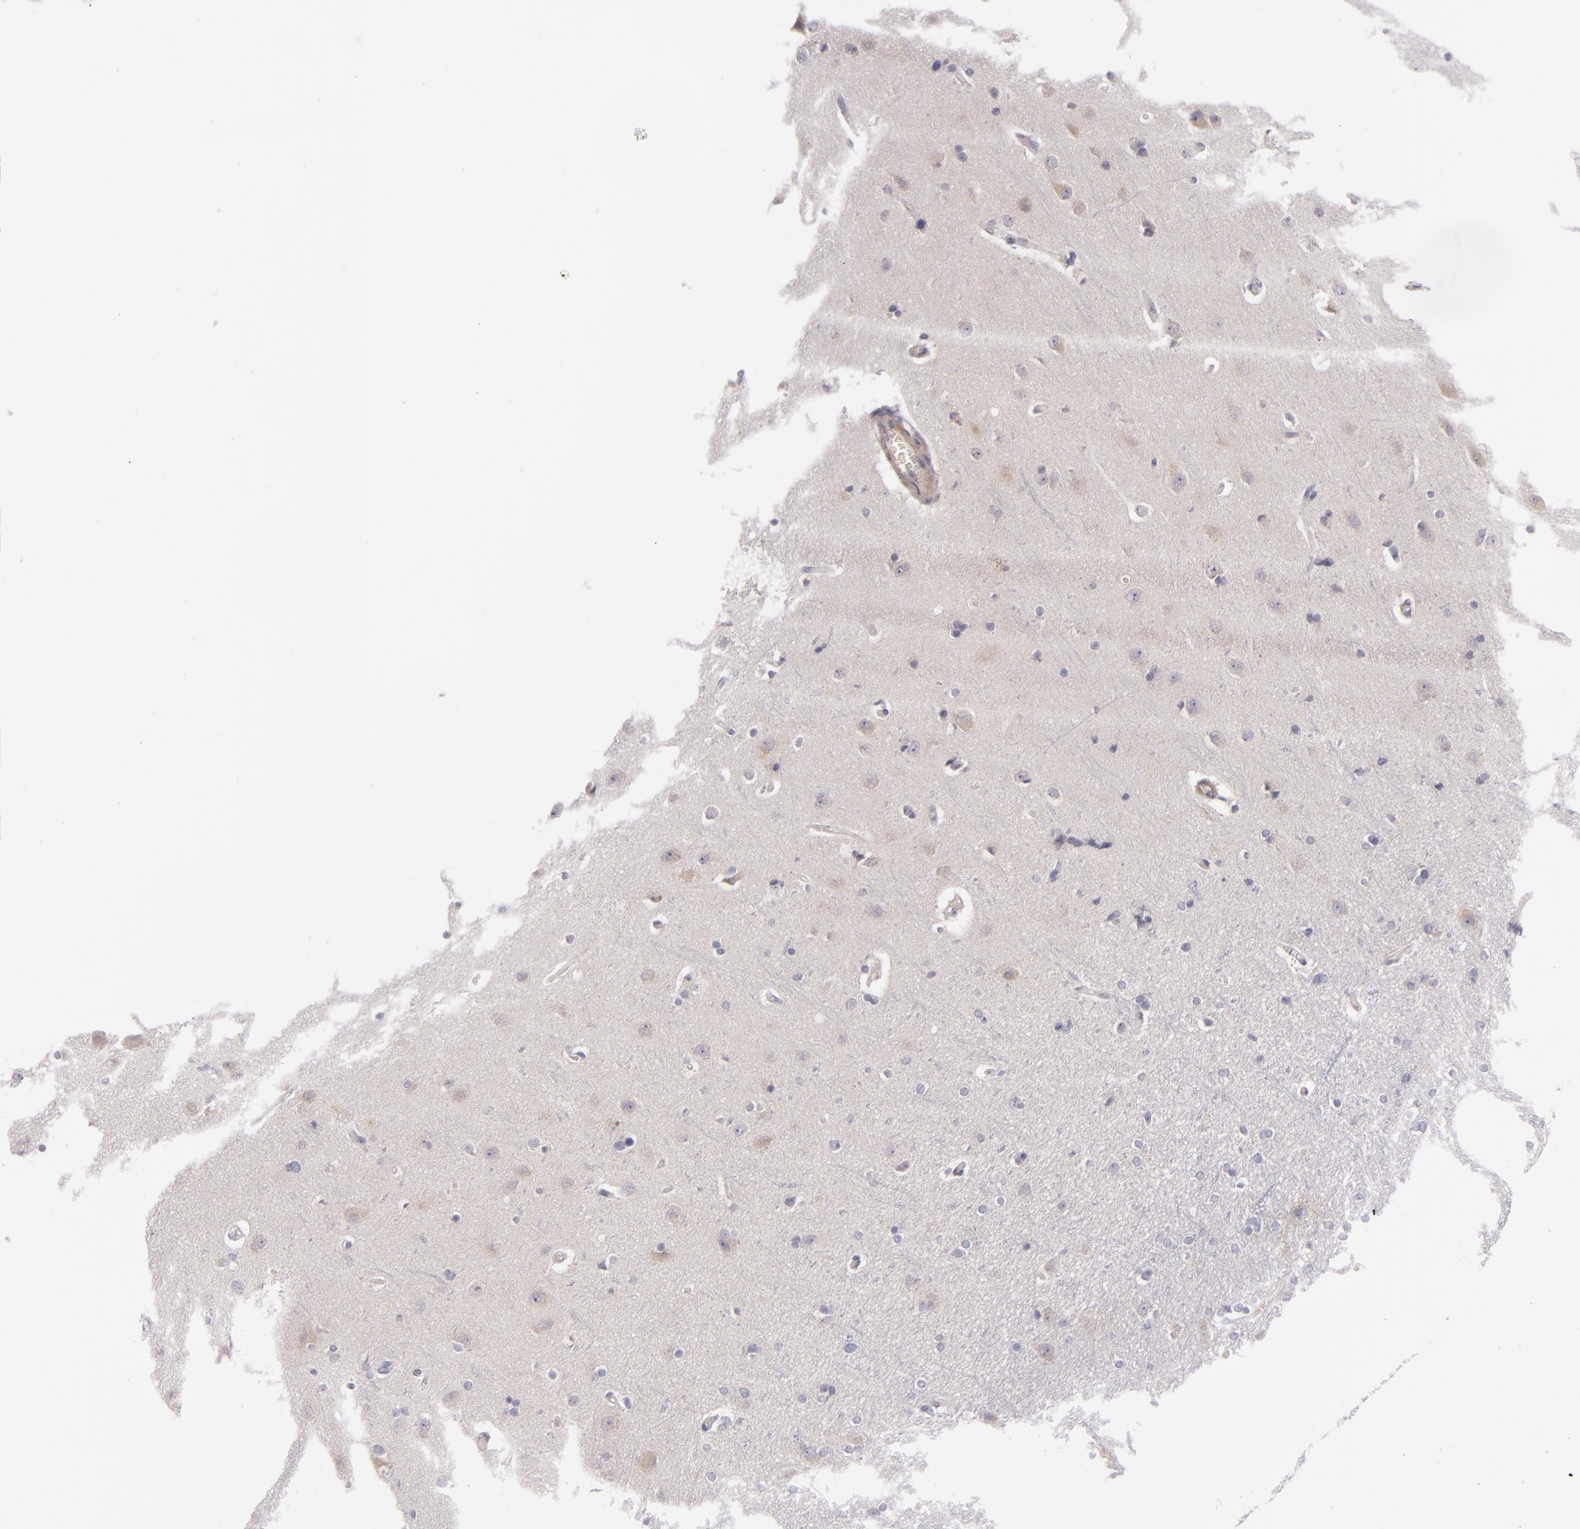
{"staining": {"intensity": "weak", "quantity": "25%-75%", "location": "cytoplasmic/membranous"}, "tissue": "cerebral cortex", "cell_type": "Endothelial cells", "image_type": "normal", "snomed": [{"axis": "morphology", "description": "Normal tissue, NOS"}, {"axis": "topography", "description": "Cerebral cortex"}], "caption": "Endothelial cells display low levels of weak cytoplasmic/membranous positivity in about 25%-75% of cells in normal cerebral cortex. (DAB (3,3'-diaminobenzidine) IHC, brown staining for protein, blue staining for nuclei).", "gene": "CD83", "patient": {"sex": "female", "age": 54}}